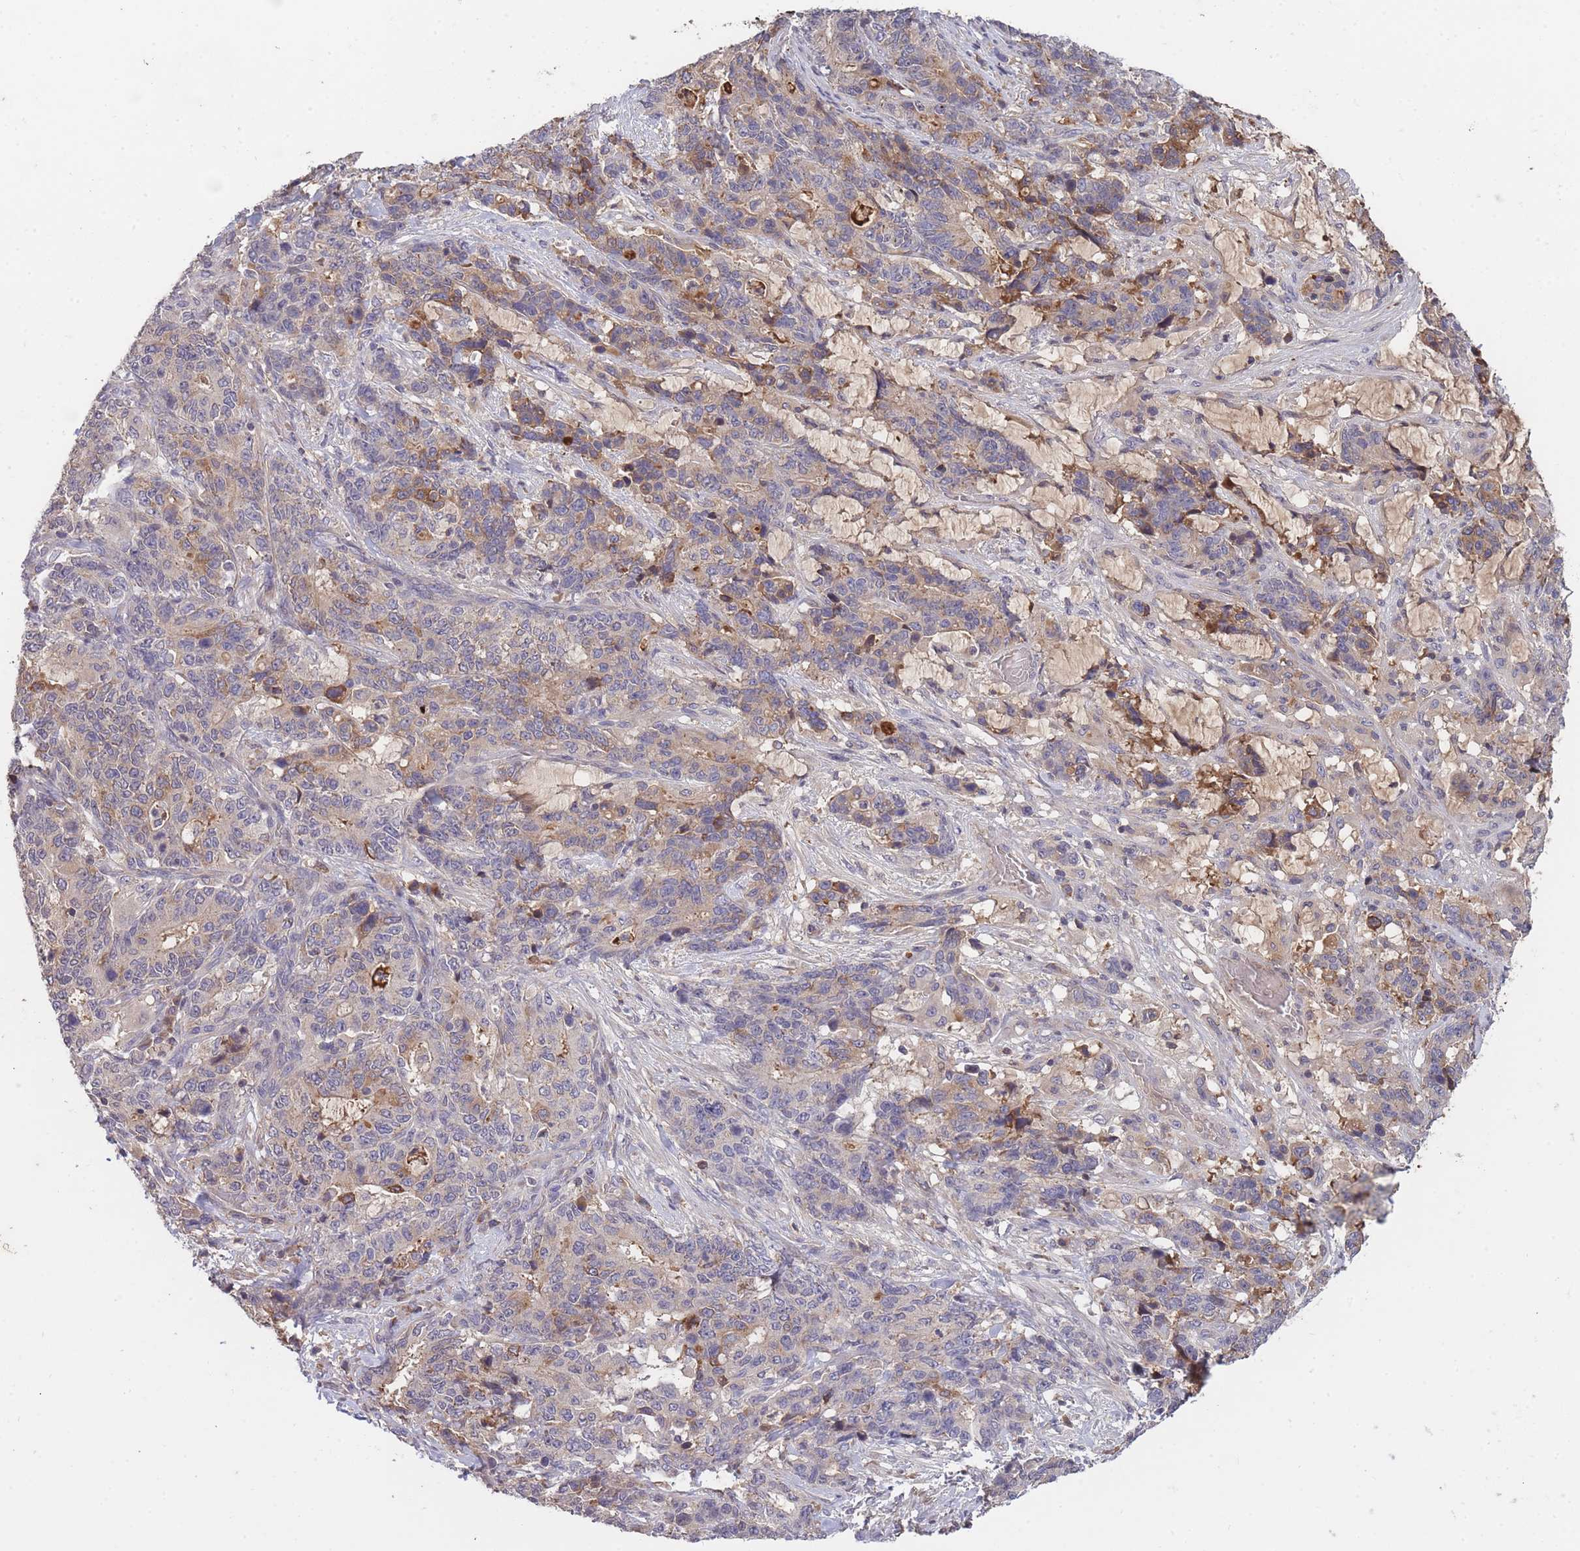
{"staining": {"intensity": "moderate", "quantity": "<25%", "location": "cytoplasmic/membranous"}, "tissue": "stomach cancer", "cell_type": "Tumor cells", "image_type": "cancer", "snomed": [{"axis": "morphology", "description": "Normal tissue, NOS"}, {"axis": "morphology", "description": "Adenocarcinoma, NOS"}, {"axis": "topography", "description": "Stomach"}], "caption": "The histopathology image displays a brown stain indicating the presence of a protein in the cytoplasmic/membranous of tumor cells in adenocarcinoma (stomach).", "gene": "RALGDS", "patient": {"sex": "female", "age": 64}}